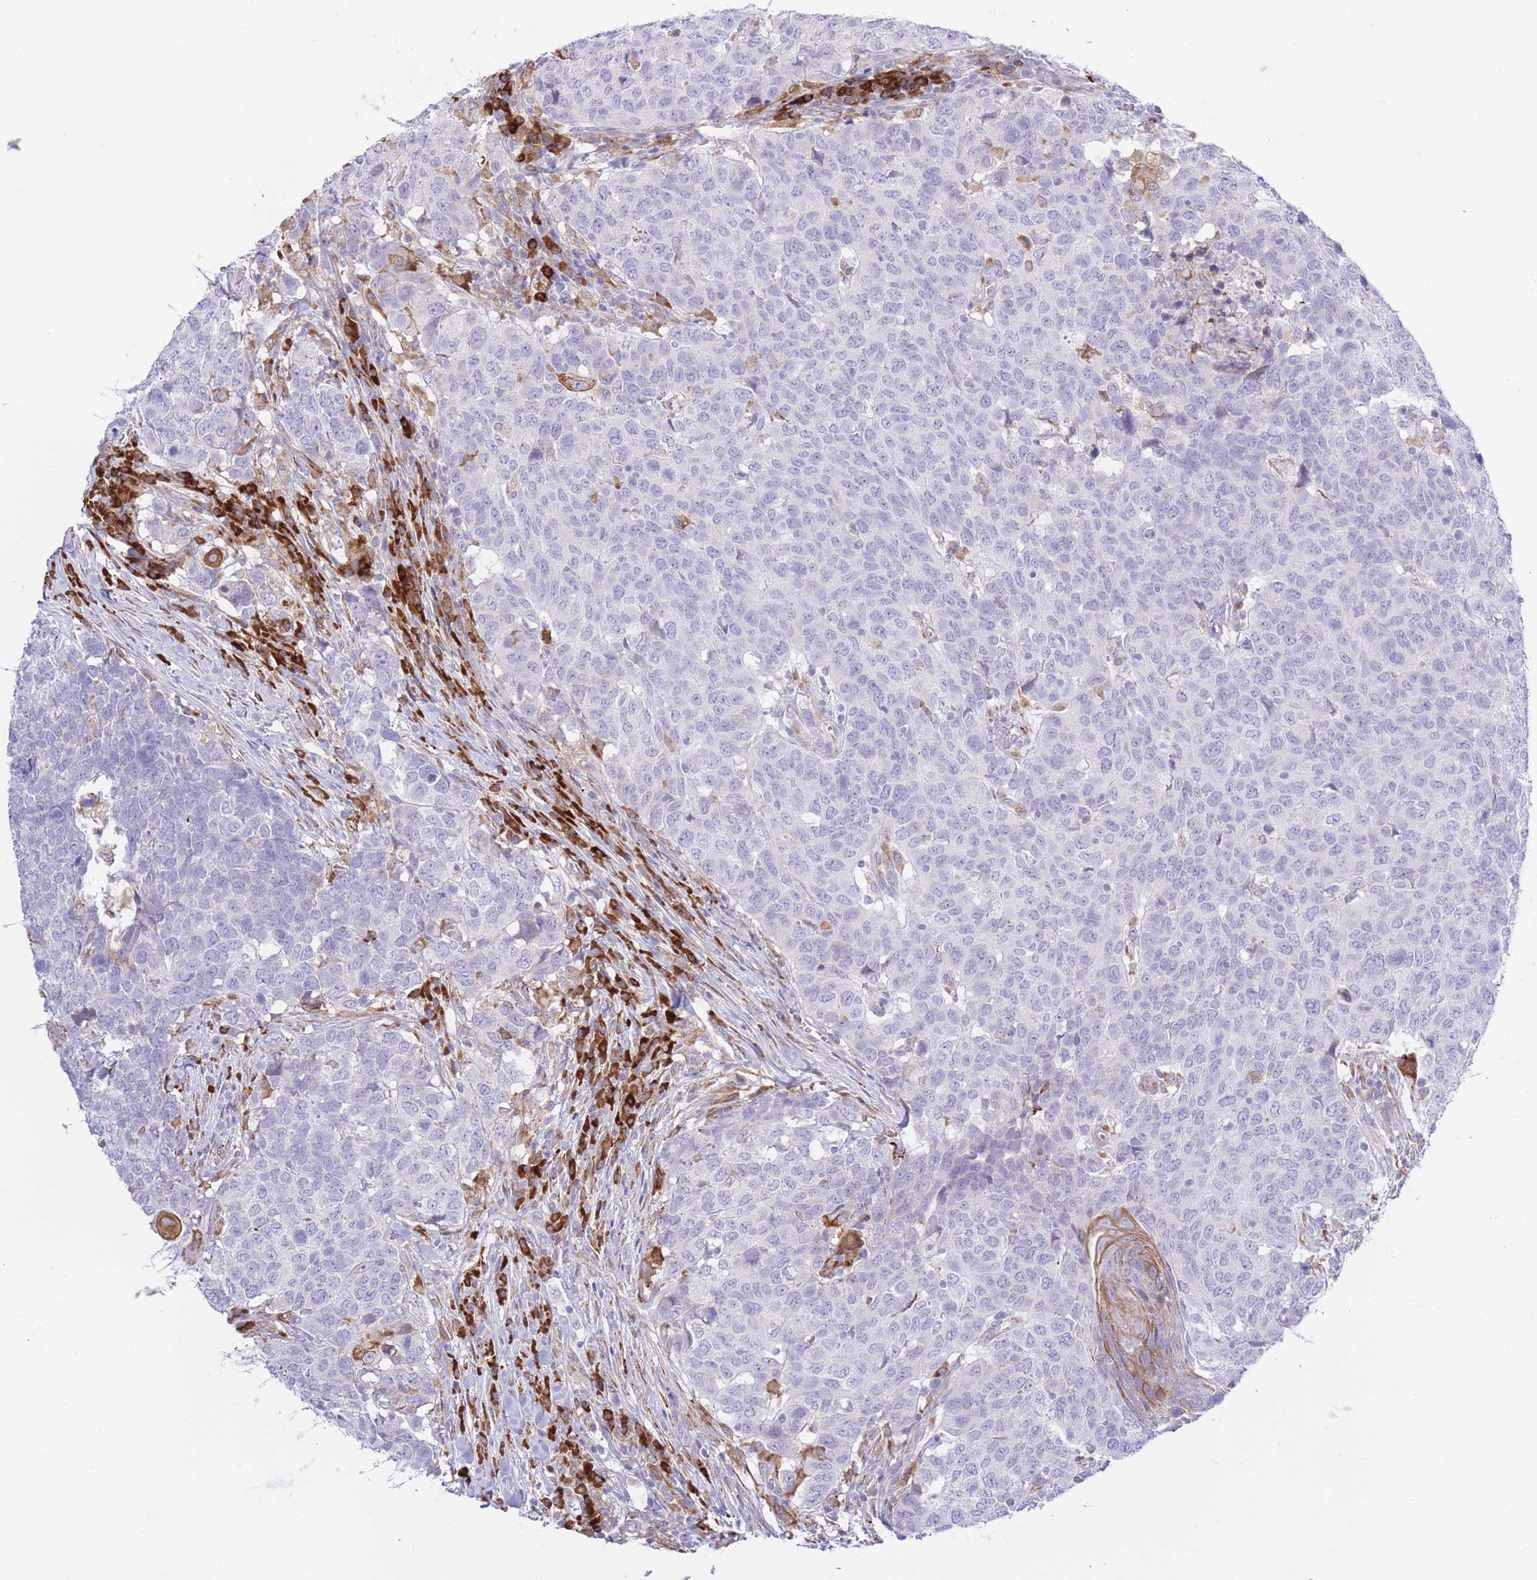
{"staining": {"intensity": "moderate", "quantity": "<25%", "location": "cytoplasmic/membranous"}, "tissue": "head and neck cancer", "cell_type": "Tumor cells", "image_type": "cancer", "snomed": [{"axis": "morphology", "description": "Normal tissue, NOS"}, {"axis": "morphology", "description": "Squamous cell carcinoma, NOS"}, {"axis": "topography", "description": "Skeletal muscle"}, {"axis": "topography", "description": "Vascular tissue"}, {"axis": "topography", "description": "Peripheral nerve tissue"}, {"axis": "topography", "description": "Head-Neck"}], "caption": "IHC (DAB) staining of head and neck squamous cell carcinoma displays moderate cytoplasmic/membranous protein positivity in about <25% of tumor cells.", "gene": "MYDGF", "patient": {"sex": "male", "age": 66}}